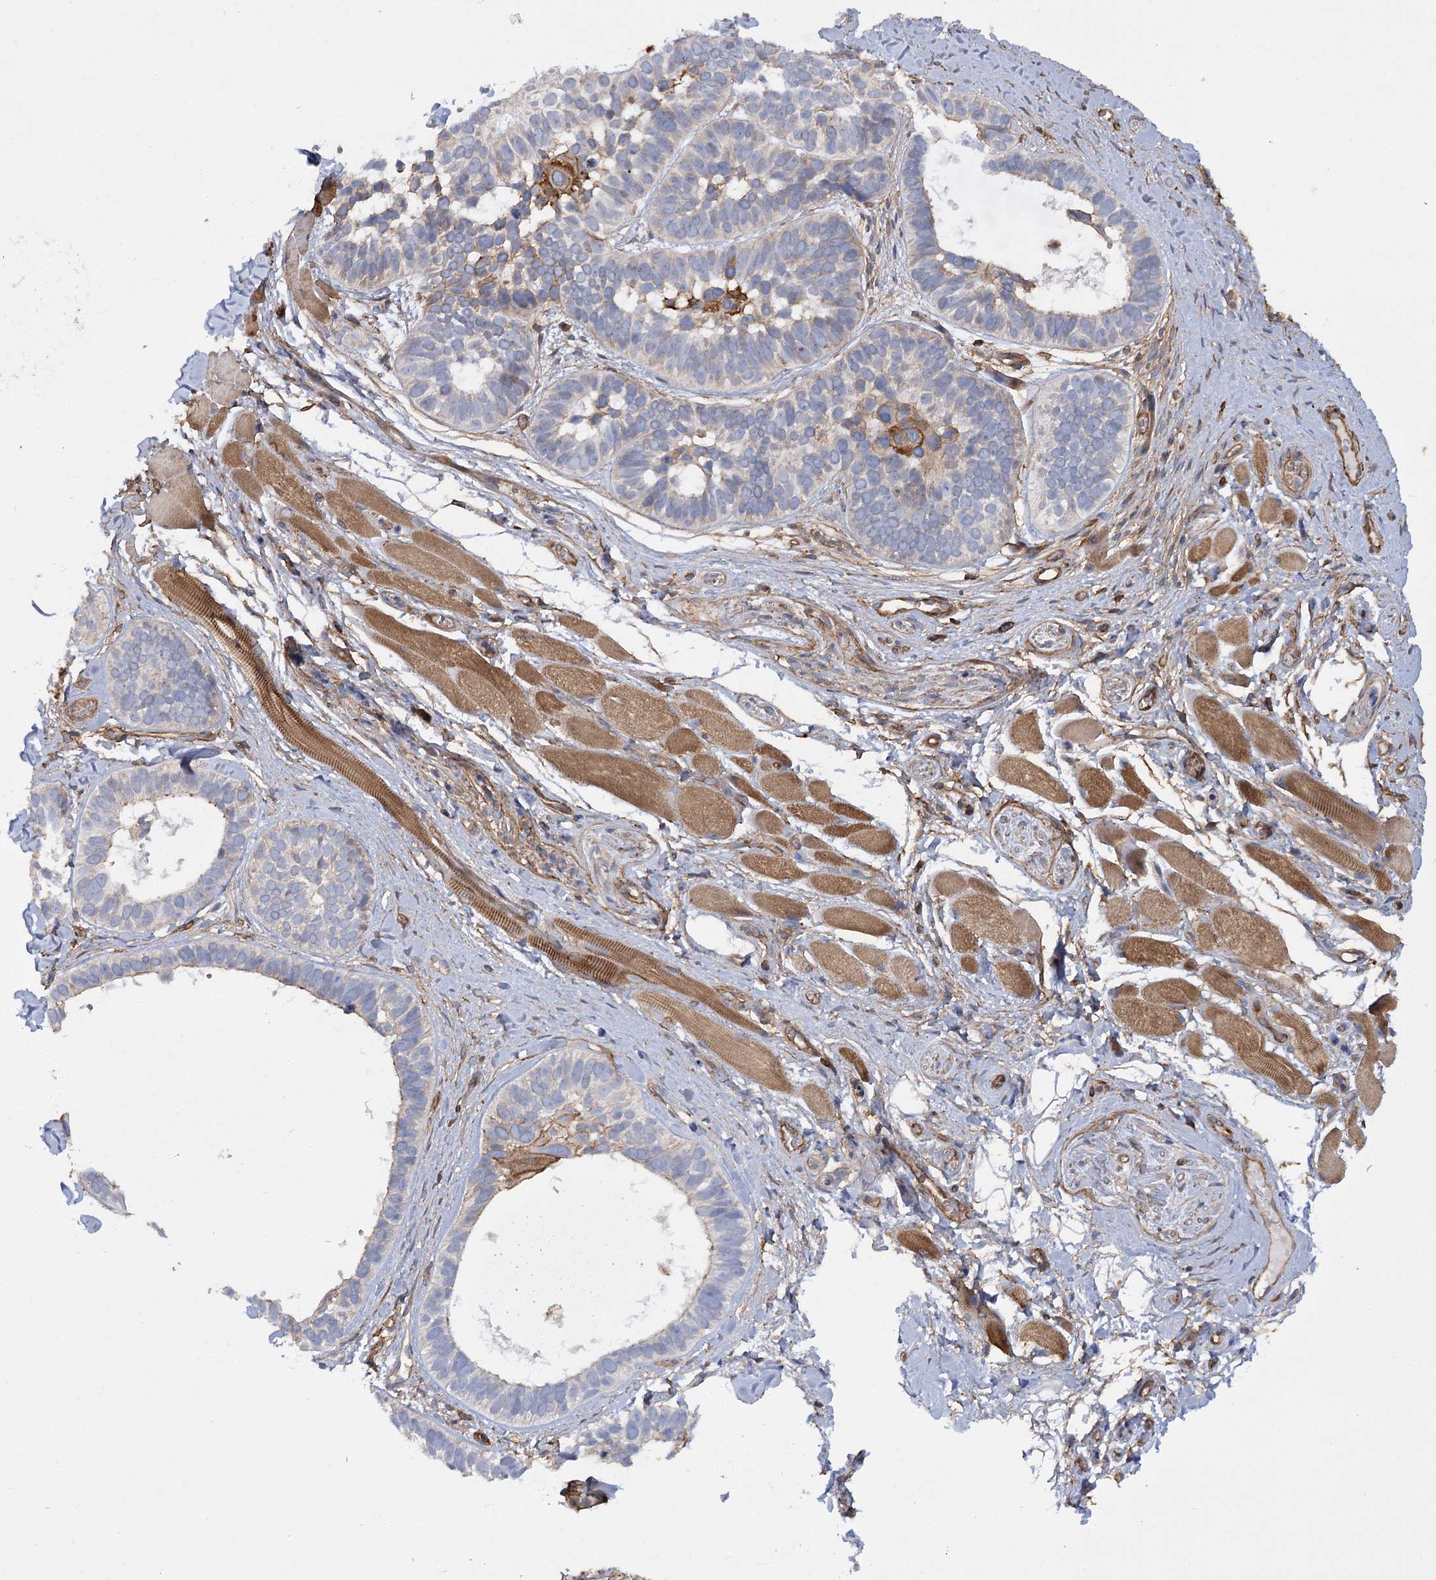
{"staining": {"intensity": "moderate", "quantity": "<25%", "location": "cytoplasmic/membranous"}, "tissue": "skin cancer", "cell_type": "Tumor cells", "image_type": "cancer", "snomed": [{"axis": "morphology", "description": "Basal cell carcinoma"}, {"axis": "topography", "description": "Skin"}], "caption": "Tumor cells show low levels of moderate cytoplasmic/membranous expression in about <25% of cells in skin cancer.", "gene": "SYNPO2", "patient": {"sex": "male", "age": 62}}